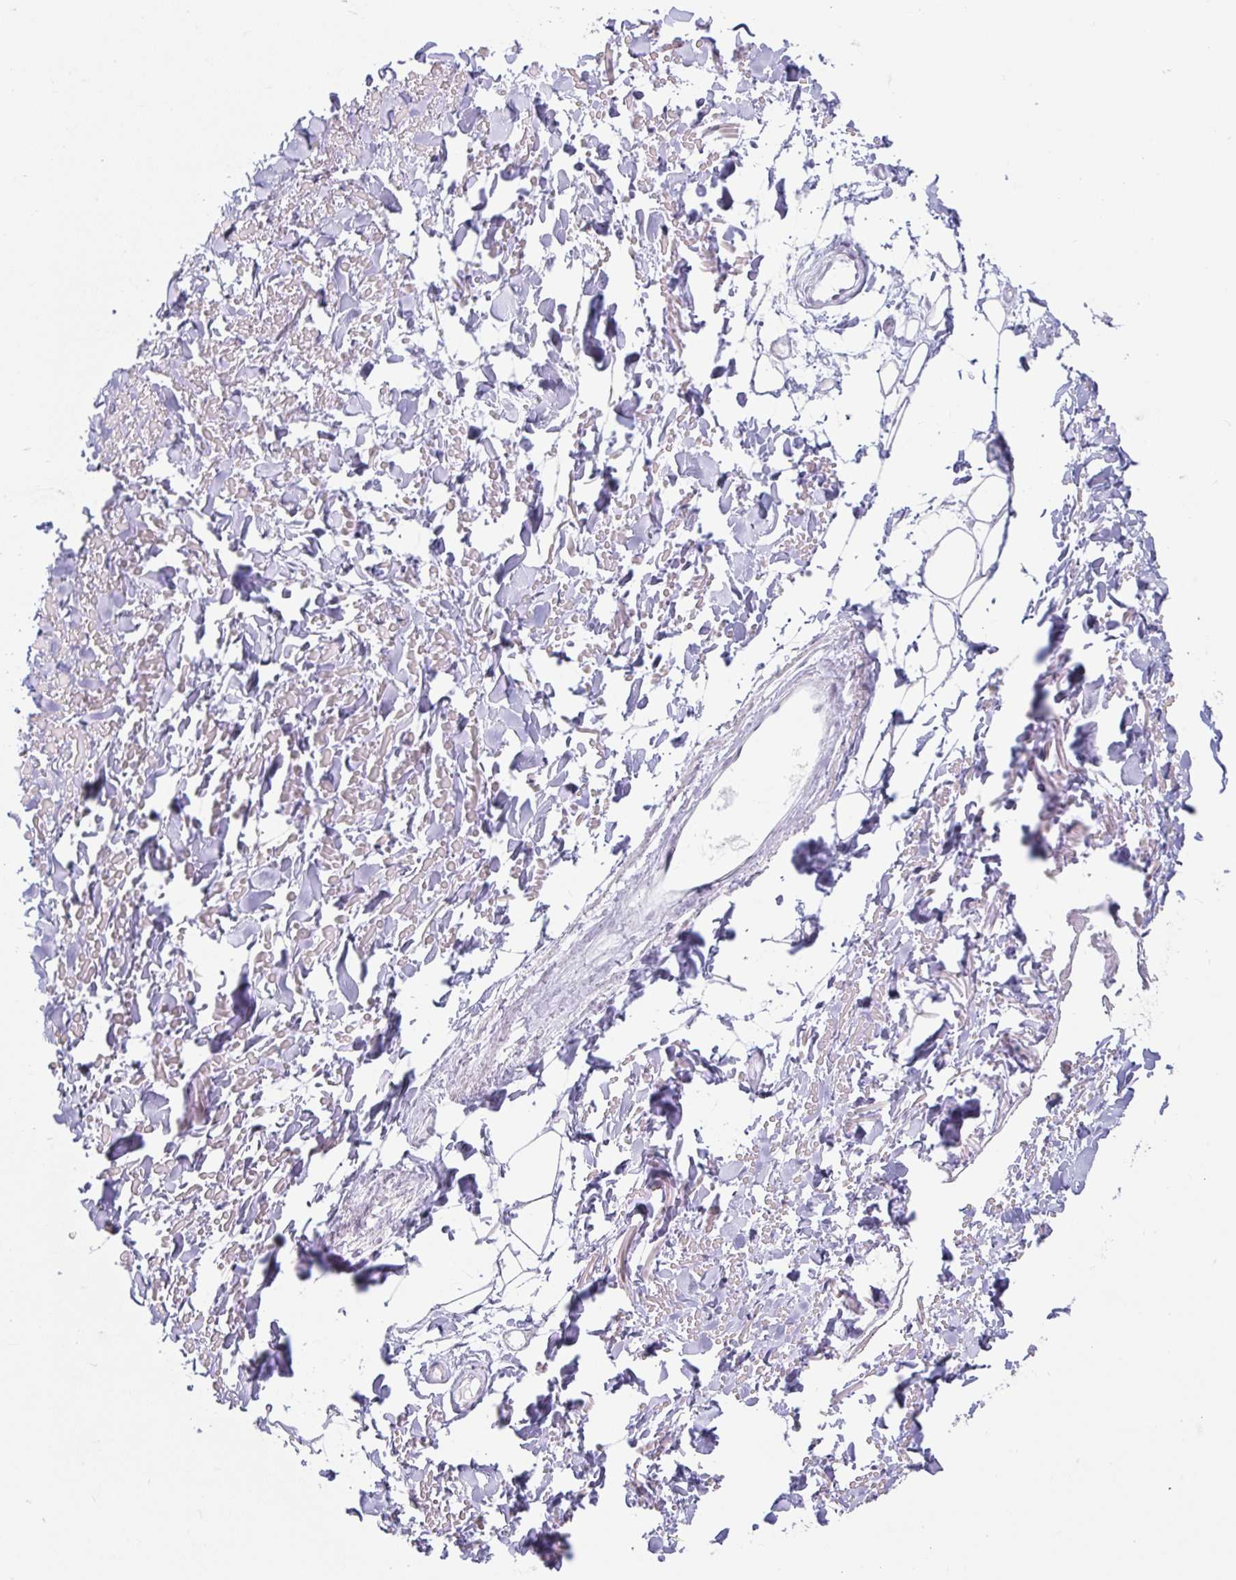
{"staining": {"intensity": "weak", "quantity": "25%-75%", "location": "cytoplasmic/membranous"}, "tissue": "soft tissue", "cell_type": "Fibroblasts", "image_type": "normal", "snomed": [{"axis": "morphology", "description": "Normal tissue, NOS"}, {"axis": "topography", "description": "Cartilage tissue"}], "caption": "An immunohistochemistry micrograph of normal tissue is shown. Protein staining in brown shows weak cytoplasmic/membranous positivity in soft tissue within fibroblasts. (brown staining indicates protein expression, while blue staining denotes nuclei).", "gene": "MOB1A", "patient": {"sex": "male", "age": 57}}